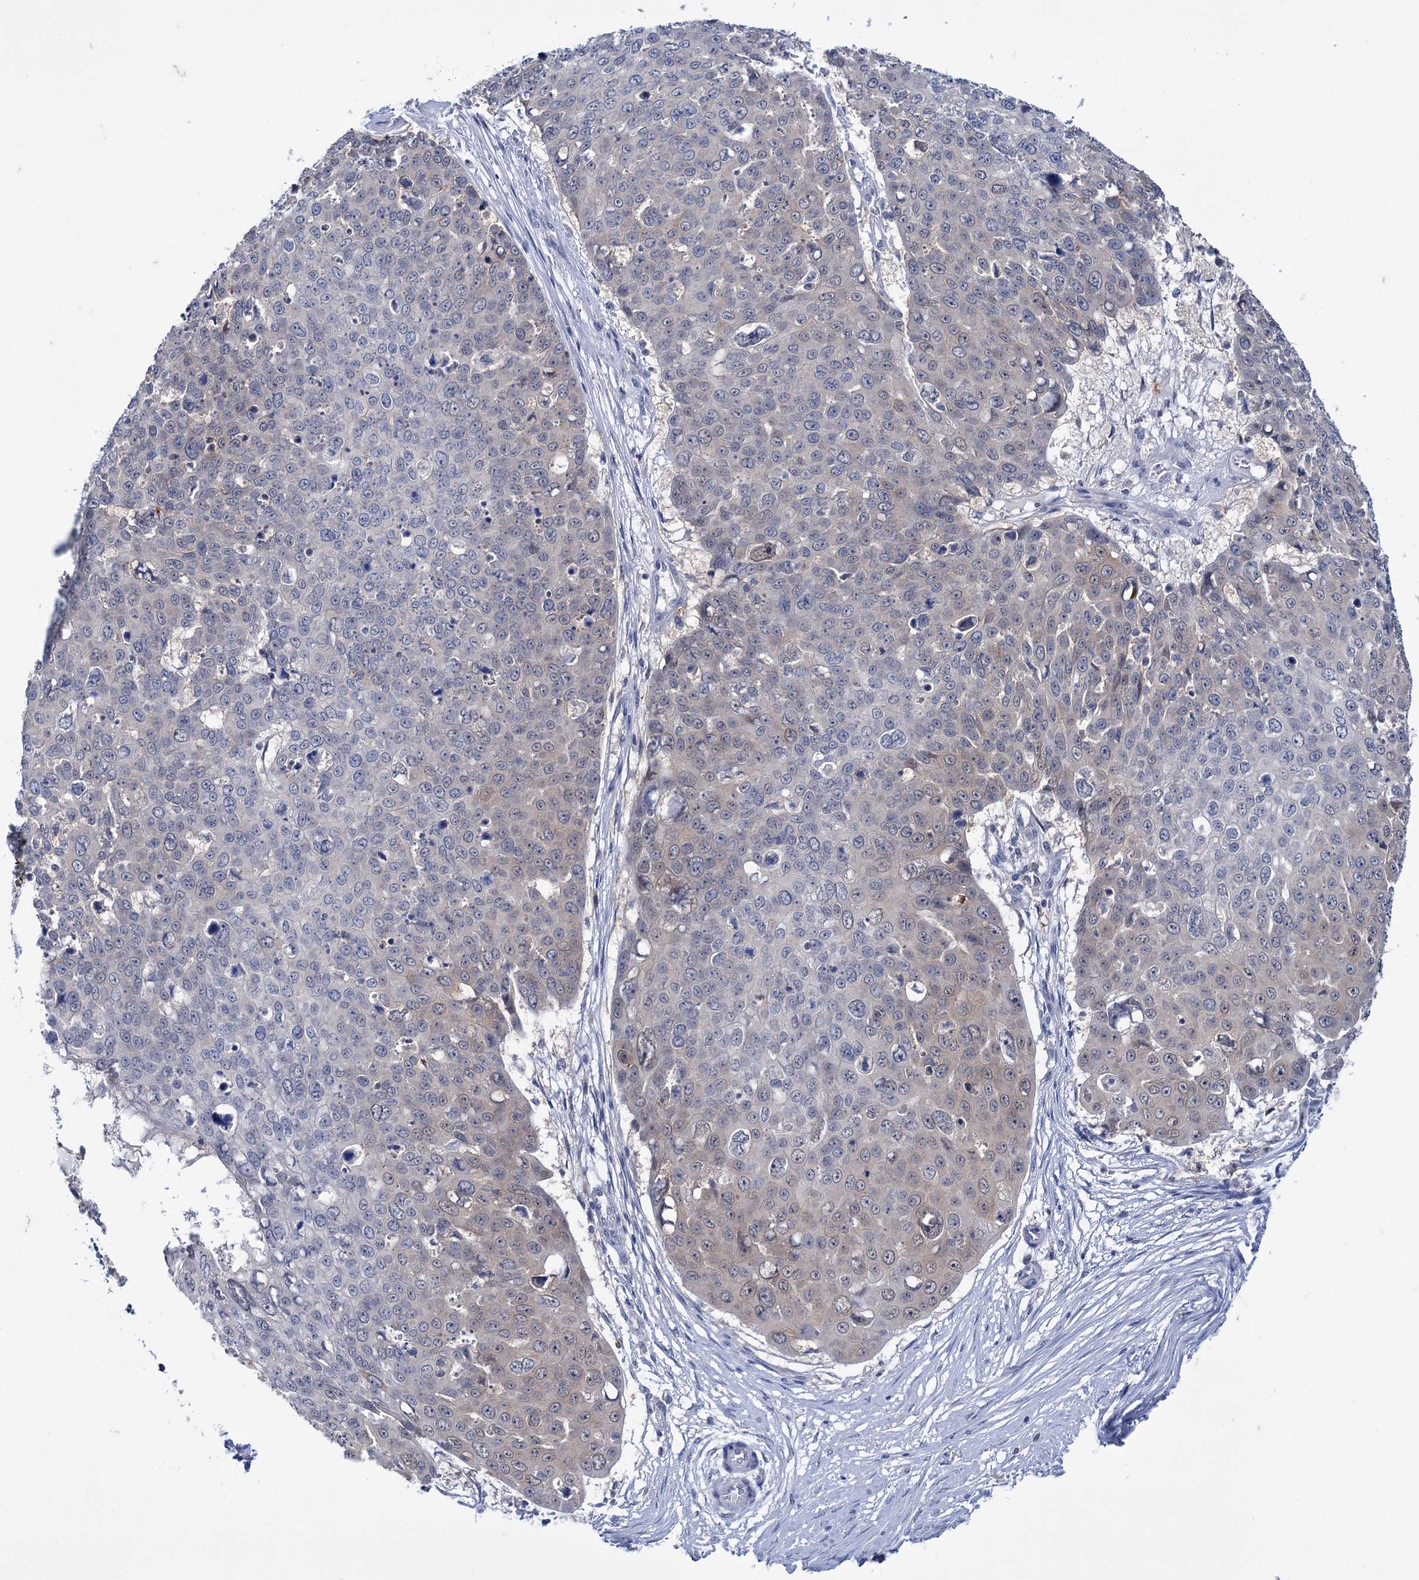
{"staining": {"intensity": "negative", "quantity": "none", "location": "none"}, "tissue": "skin cancer", "cell_type": "Tumor cells", "image_type": "cancer", "snomed": [{"axis": "morphology", "description": "Squamous cell carcinoma, NOS"}, {"axis": "topography", "description": "Skin"}], "caption": "Tumor cells are negative for protein expression in human skin cancer (squamous cell carcinoma).", "gene": "MID1IP1", "patient": {"sex": "male", "age": 71}}